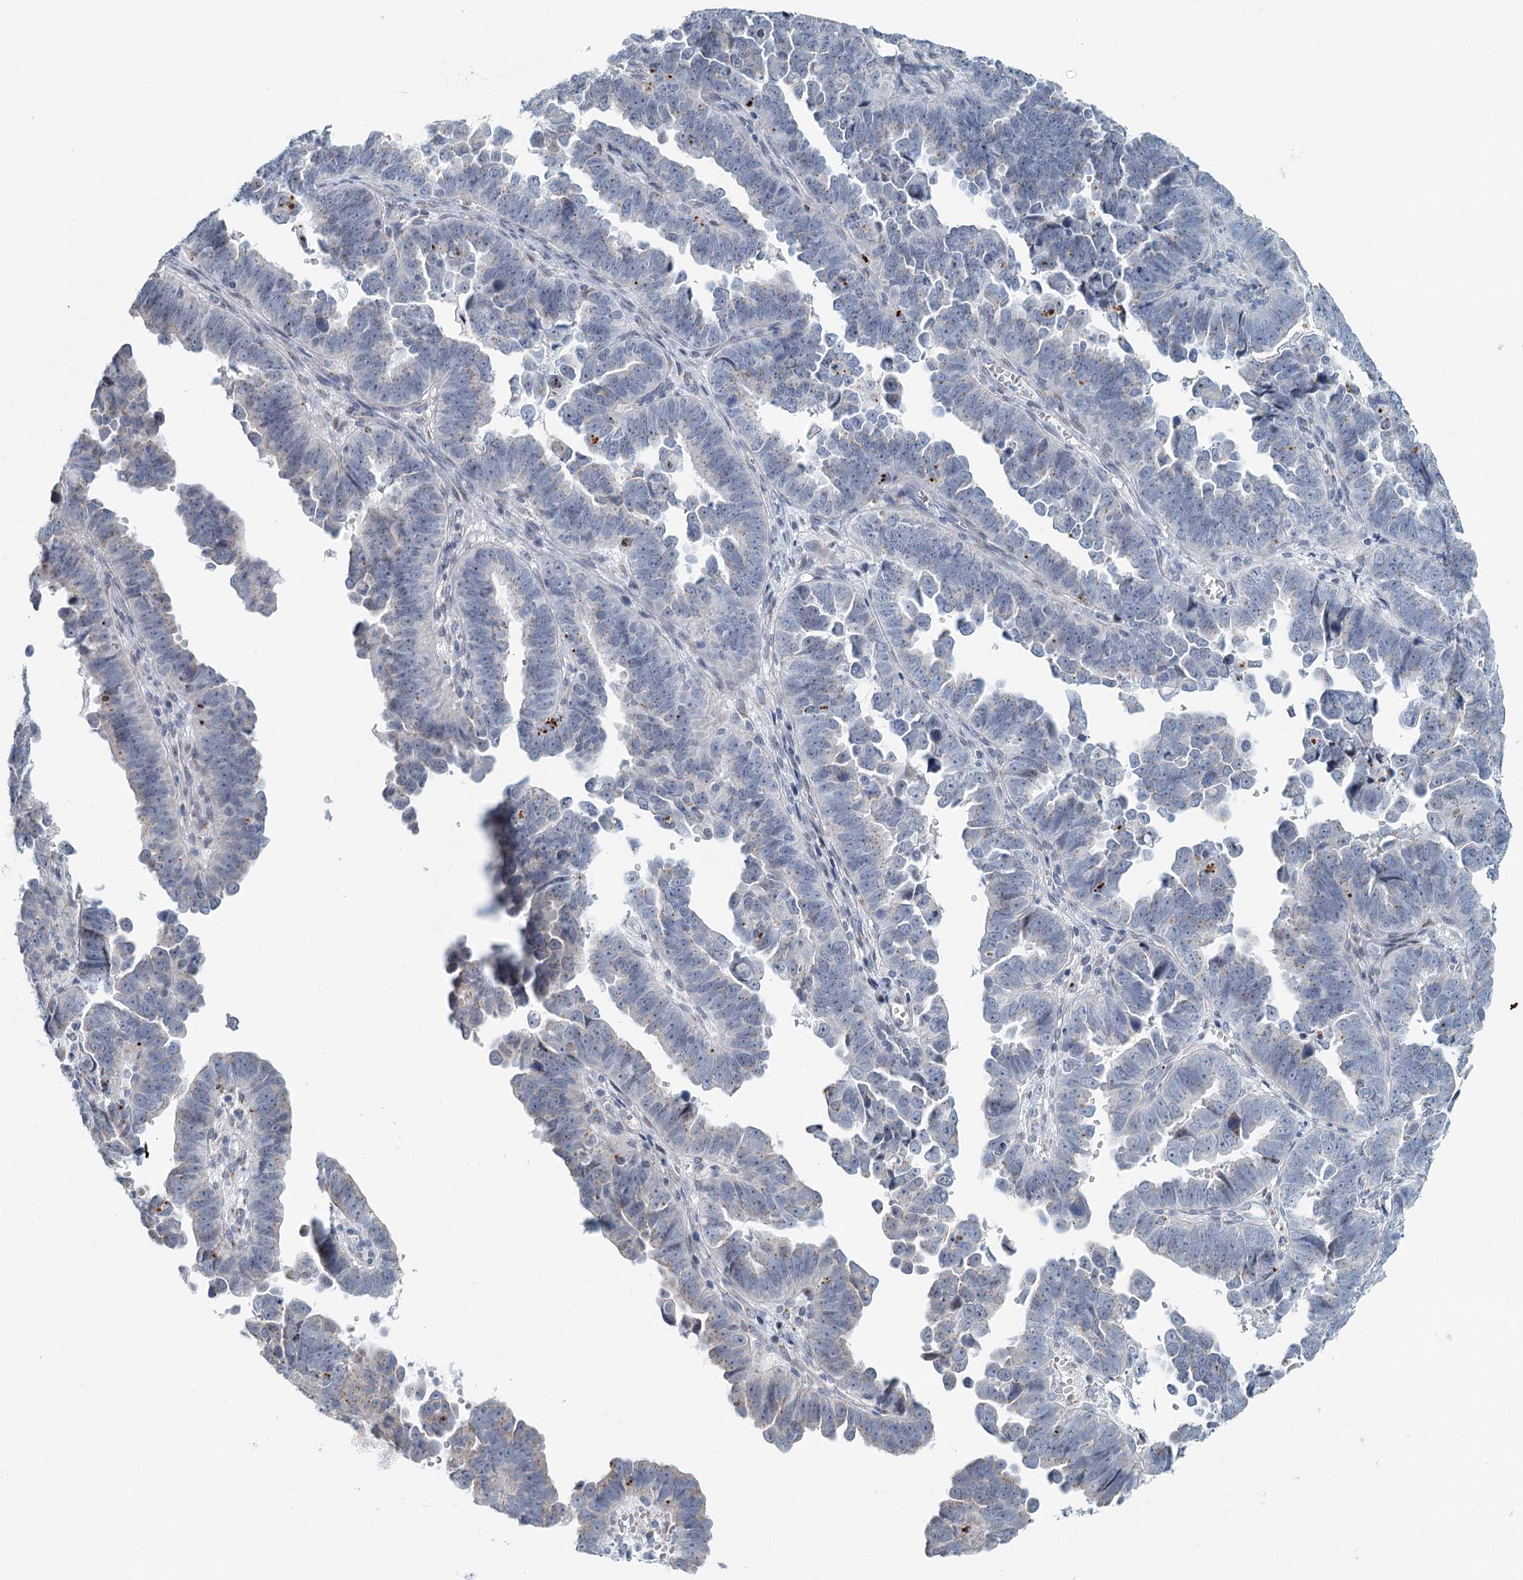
{"staining": {"intensity": "negative", "quantity": "none", "location": "none"}, "tissue": "endometrial cancer", "cell_type": "Tumor cells", "image_type": "cancer", "snomed": [{"axis": "morphology", "description": "Adenocarcinoma, NOS"}, {"axis": "topography", "description": "Endometrium"}], "caption": "Immunohistochemistry photomicrograph of neoplastic tissue: human adenocarcinoma (endometrial) stained with DAB (3,3'-diaminobenzidine) reveals no significant protein staining in tumor cells.", "gene": "ZNF527", "patient": {"sex": "female", "age": 75}}